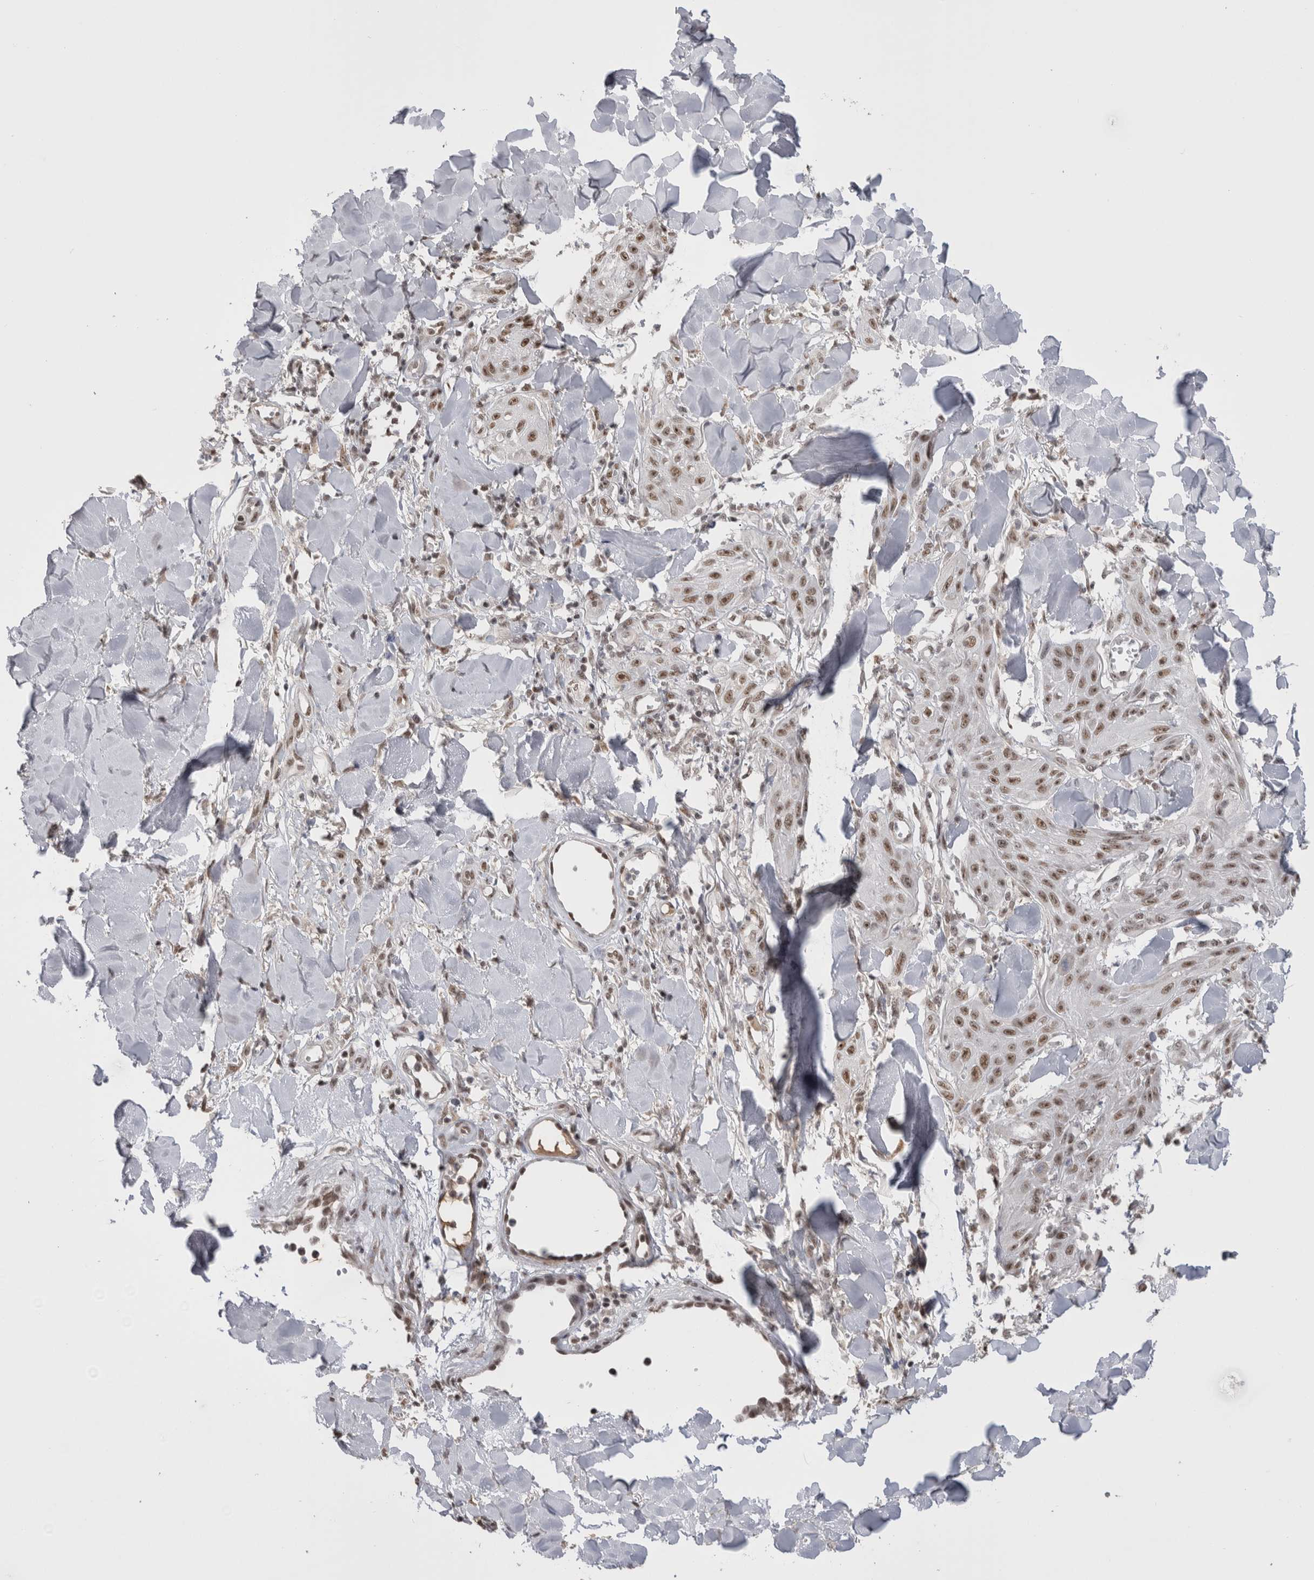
{"staining": {"intensity": "moderate", "quantity": ">75%", "location": "nuclear"}, "tissue": "skin cancer", "cell_type": "Tumor cells", "image_type": "cancer", "snomed": [{"axis": "morphology", "description": "Squamous cell carcinoma, NOS"}, {"axis": "topography", "description": "Skin"}], "caption": "Approximately >75% of tumor cells in human skin squamous cell carcinoma exhibit moderate nuclear protein expression as visualized by brown immunohistochemical staining.", "gene": "DAXX", "patient": {"sex": "male", "age": 74}}